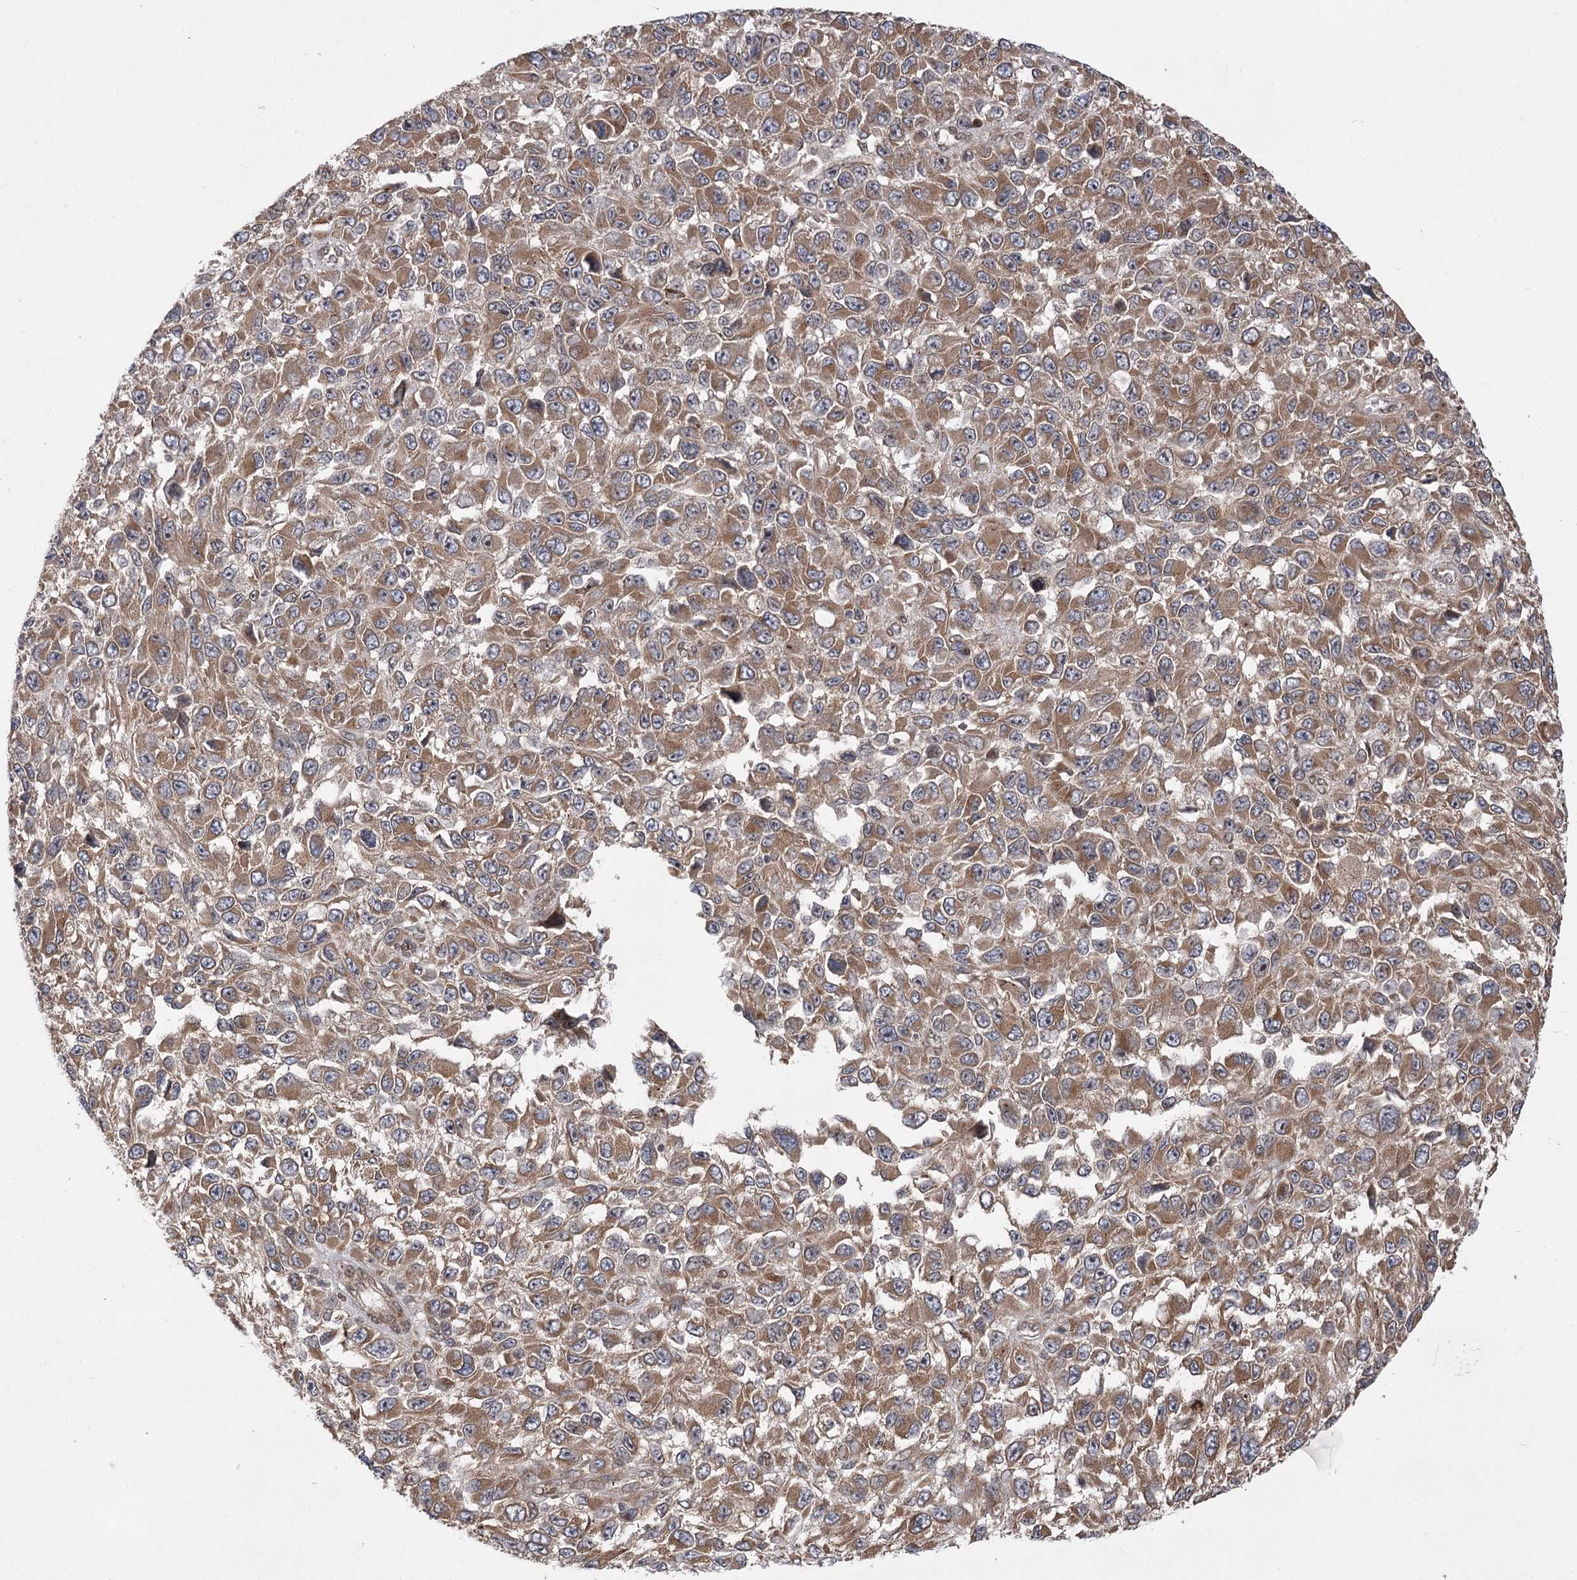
{"staining": {"intensity": "moderate", "quantity": ">75%", "location": "cytoplasmic/membranous"}, "tissue": "melanoma", "cell_type": "Tumor cells", "image_type": "cancer", "snomed": [{"axis": "morphology", "description": "Malignant melanoma, NOS"}, {"axis": "topography", "description": "Skin"}], "caption": "High-power microscopy captured an immunohistochemistry image of melanoma, revealing moderate cytoplasmic/membranous positivity in about >75% of tumor cells.", "gene": "TENM2", "patient": {"sex": "female", "age": 96}}